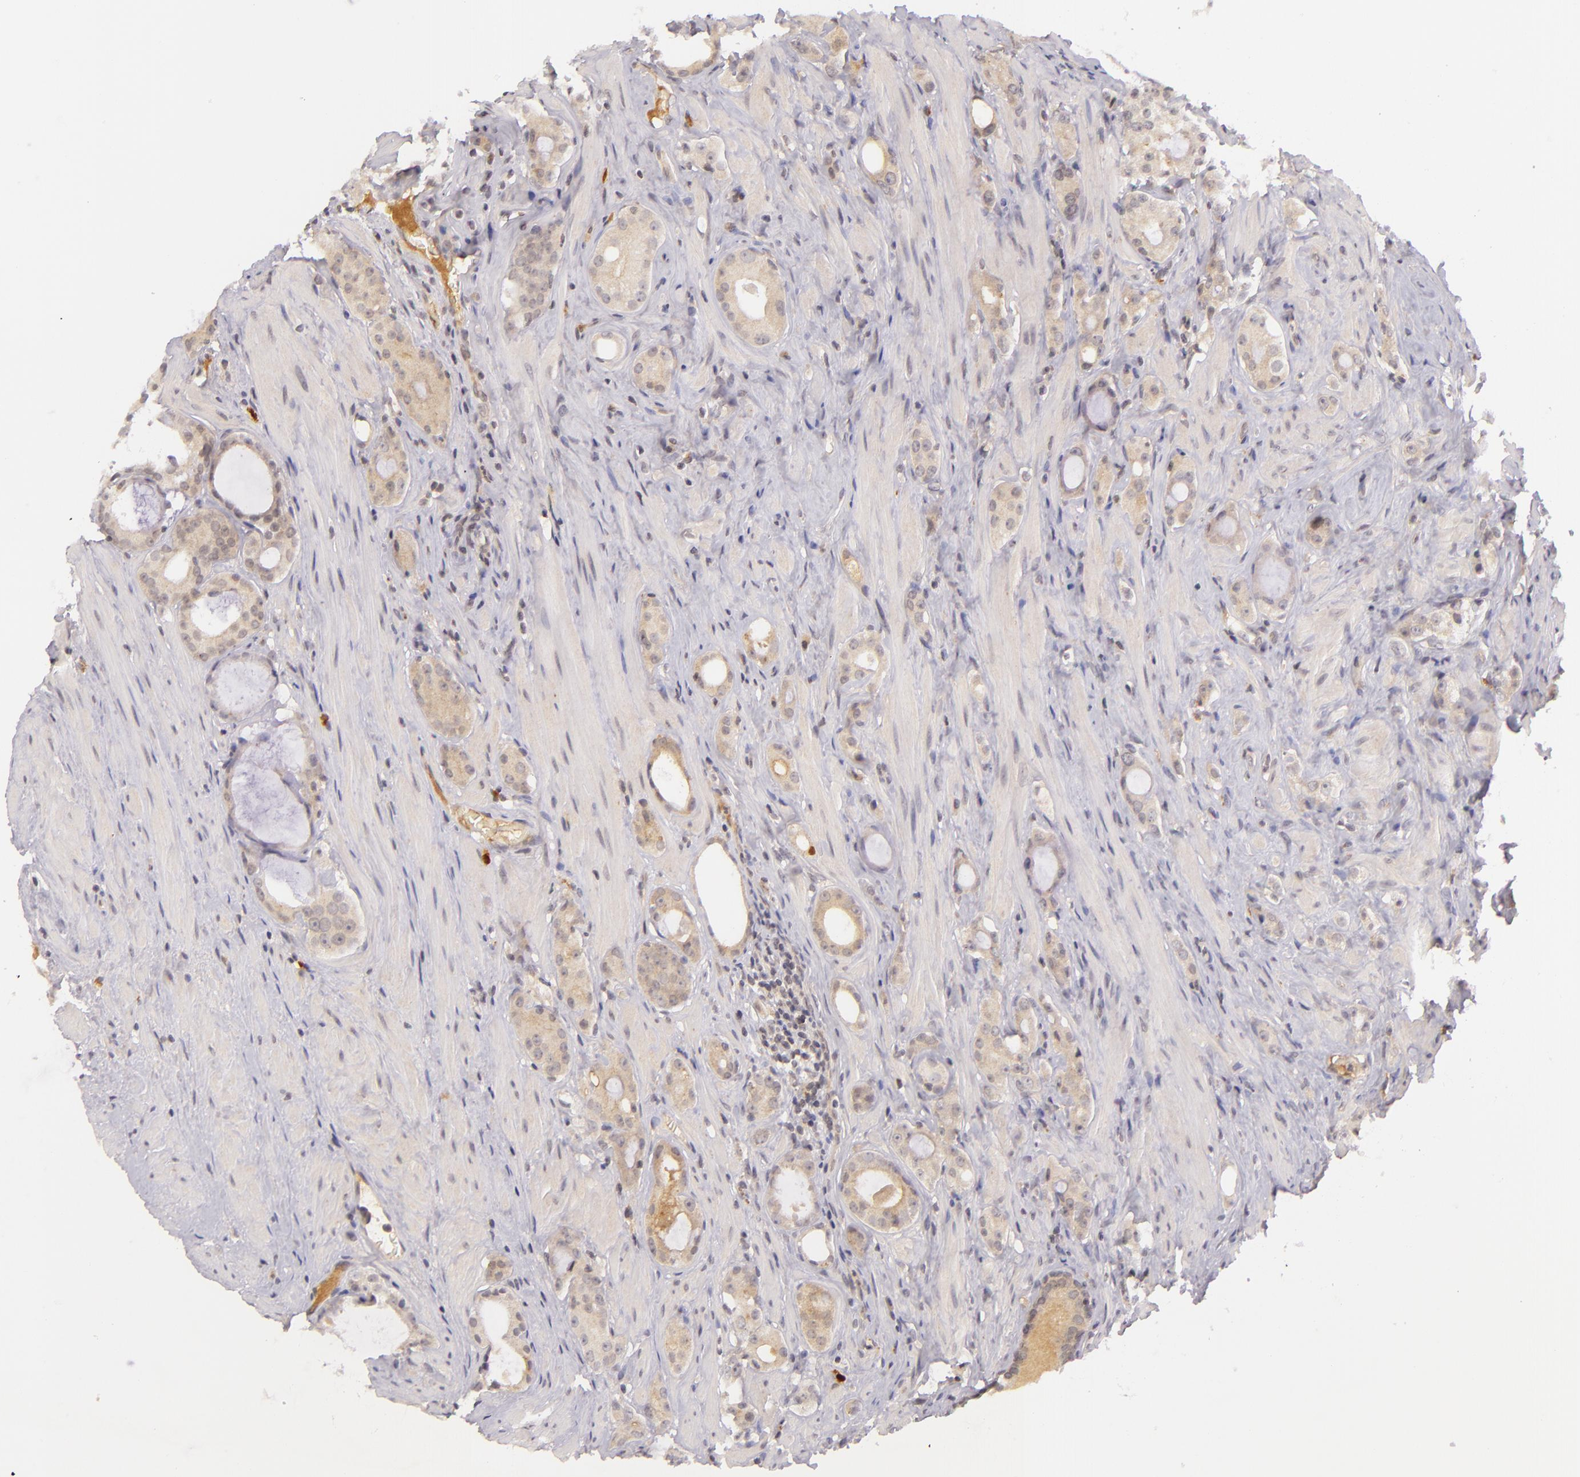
{"staining": {"intensity": "weak", "quantity": "25%-75%", "location": "cytoplasmic/membranous"}, "tissue": "prostate cancer", "cell_type": "Tumor cells", "image_type": "cancer", "snomed": [{"axis": "morphology", "description": "Adenocarcinoma, Medium grade"}, {"axis": "topography", "description": "Prostate"}], "caption": "The image displays immunohistochemical staining of prostate adenocarcinoma (medium-grade). There is weak cytoplasmic/membranous staining is seen in about 25%-75% of tumor cells. The staining was performed using DAB, with brown indicating positive protein expression. Nuclei are stained blue with hematoxylin.", "gene": "CASP8", "patient": {"sex": "male", "age": 73}}